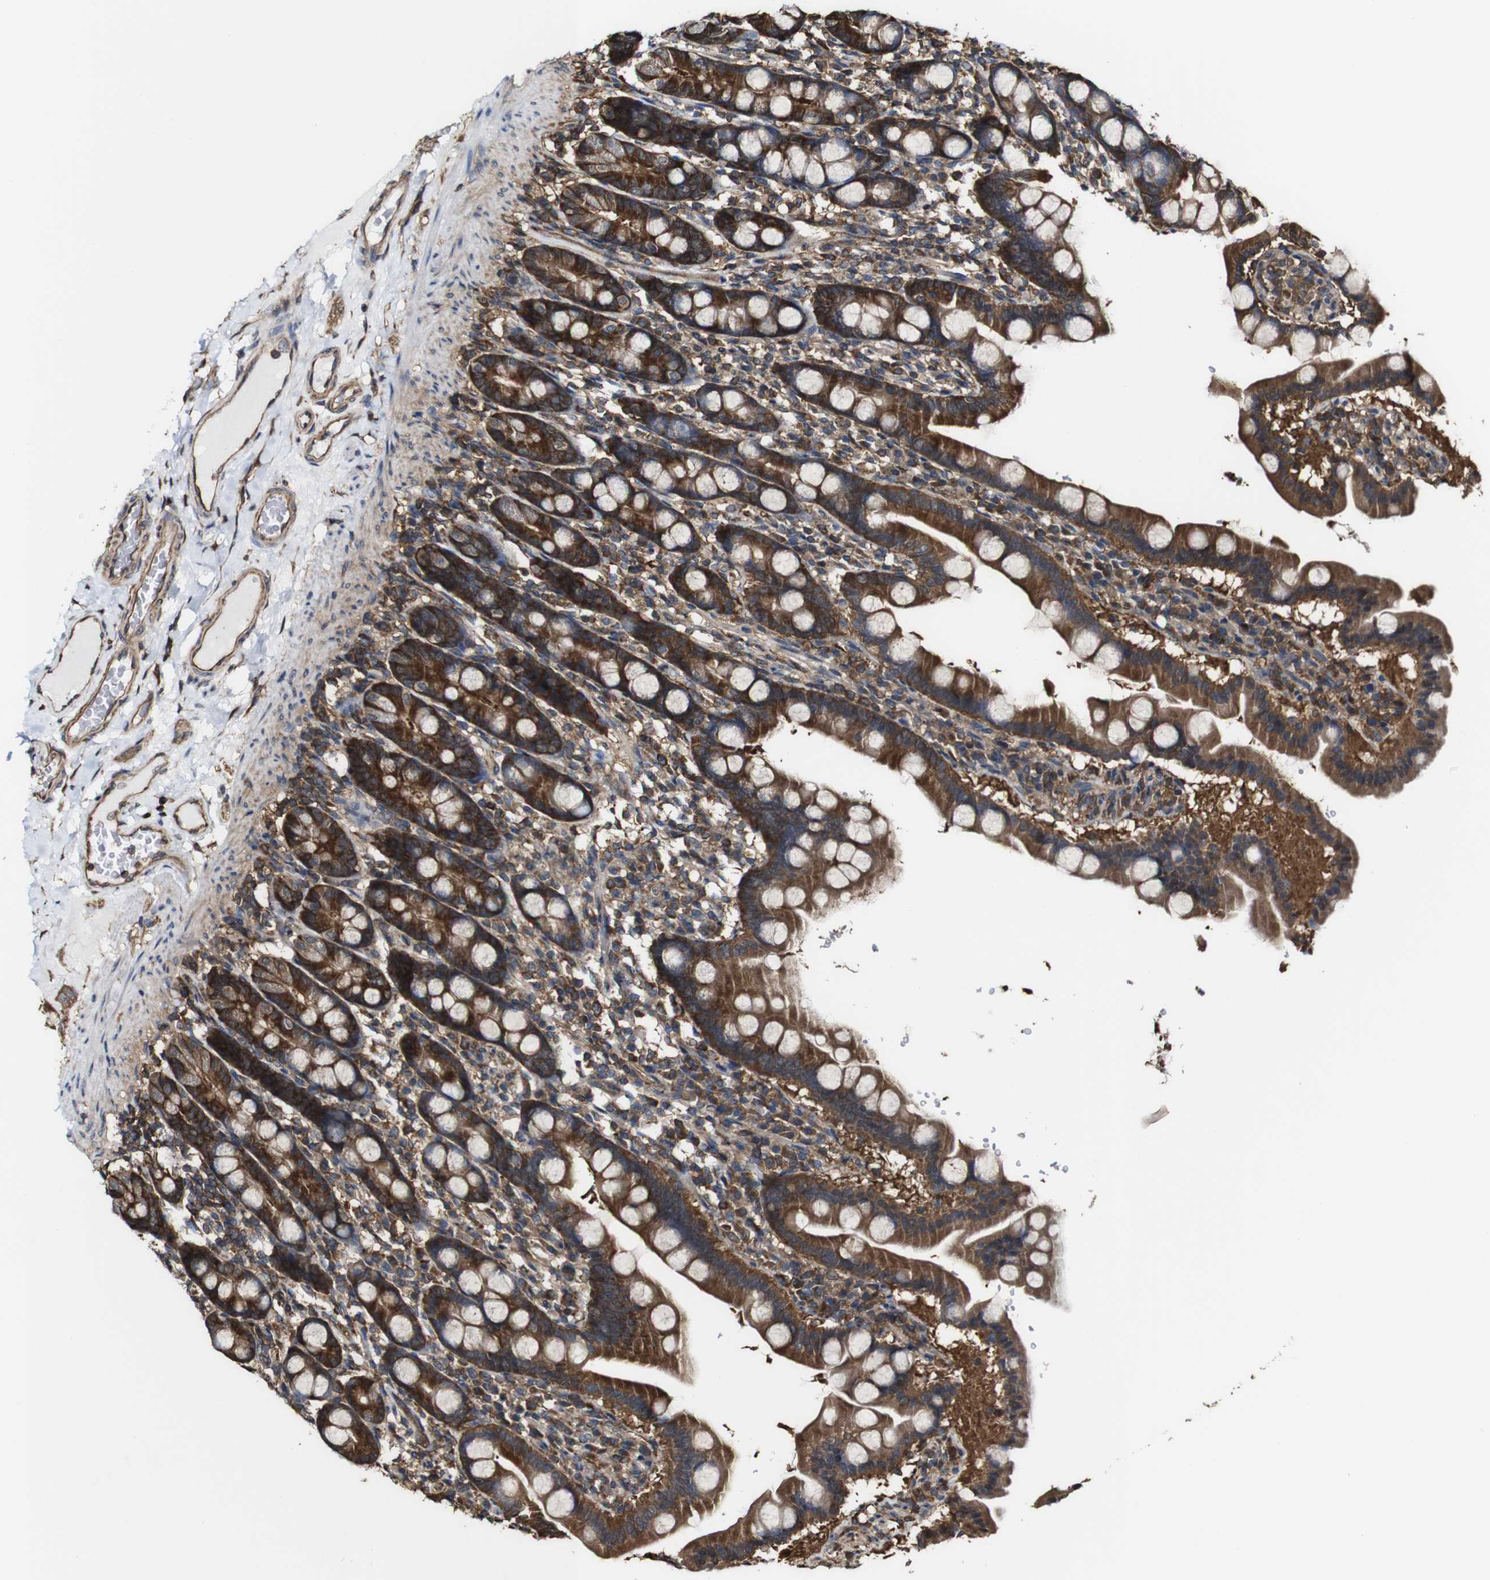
{"staining": {"intensity": "moderate", "quantity": ">75%", "location": "cytoplasmic/membranous"}, "tissue": "duodenum", "cell_type": "Glandular cells", "image_type": "normal", "snomed": [{"axis": "morphology", "description": "Normal tissue, NOS"}, {"axis": "topography", "description": "Duodenum"}], "caption": "The micrograph displays staining of benign duodenum, revealing moderate cytoplasmic/membranous protein expression (brown color) within glandular cells. (IHC, brightfield microscopy, high magnification).", "gene": "PTPRR", "patient": {"sex": "male", "age": 50}}